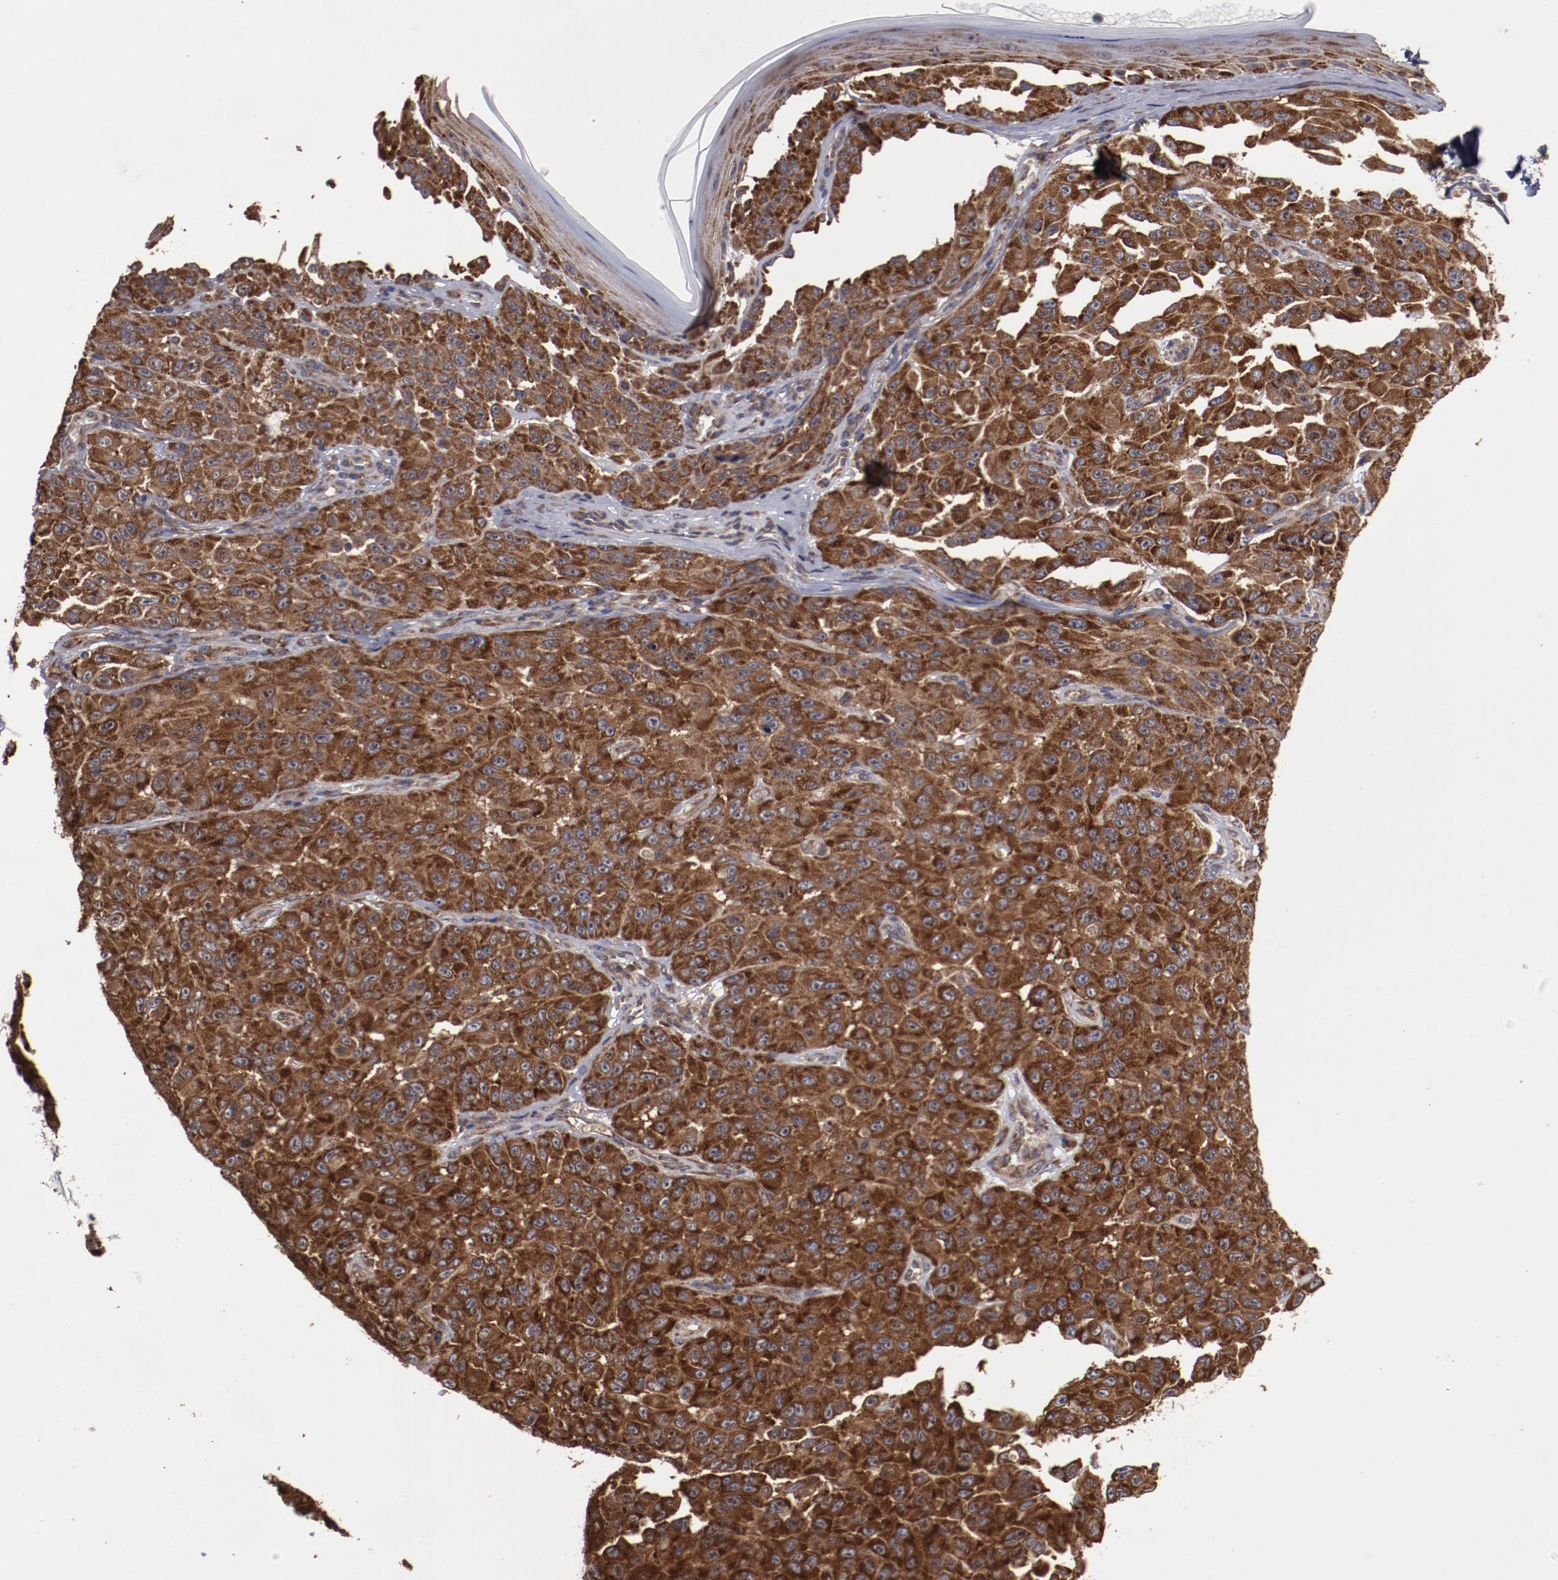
{"staining": {"intensity": "strong", "quantity": ">75%", "location": "cytoplasmic/membranous"}, "tissue": "melanoma", "cell_type": "Tumor cells", "image_type": "cancer", "snomed": [{"axis": "morphology", "description": "Malignant melanoma, NOS"}, {"axis": "topography", "description": "Skin"}], "caption": "Protein analysis of malignant melanoma tissue exhibits strong cytoplasmic/membranous staining in about >75% of tumor cells.", "gene": "RPS4Y1", "patient": {"sex": "male", "age": 30}}